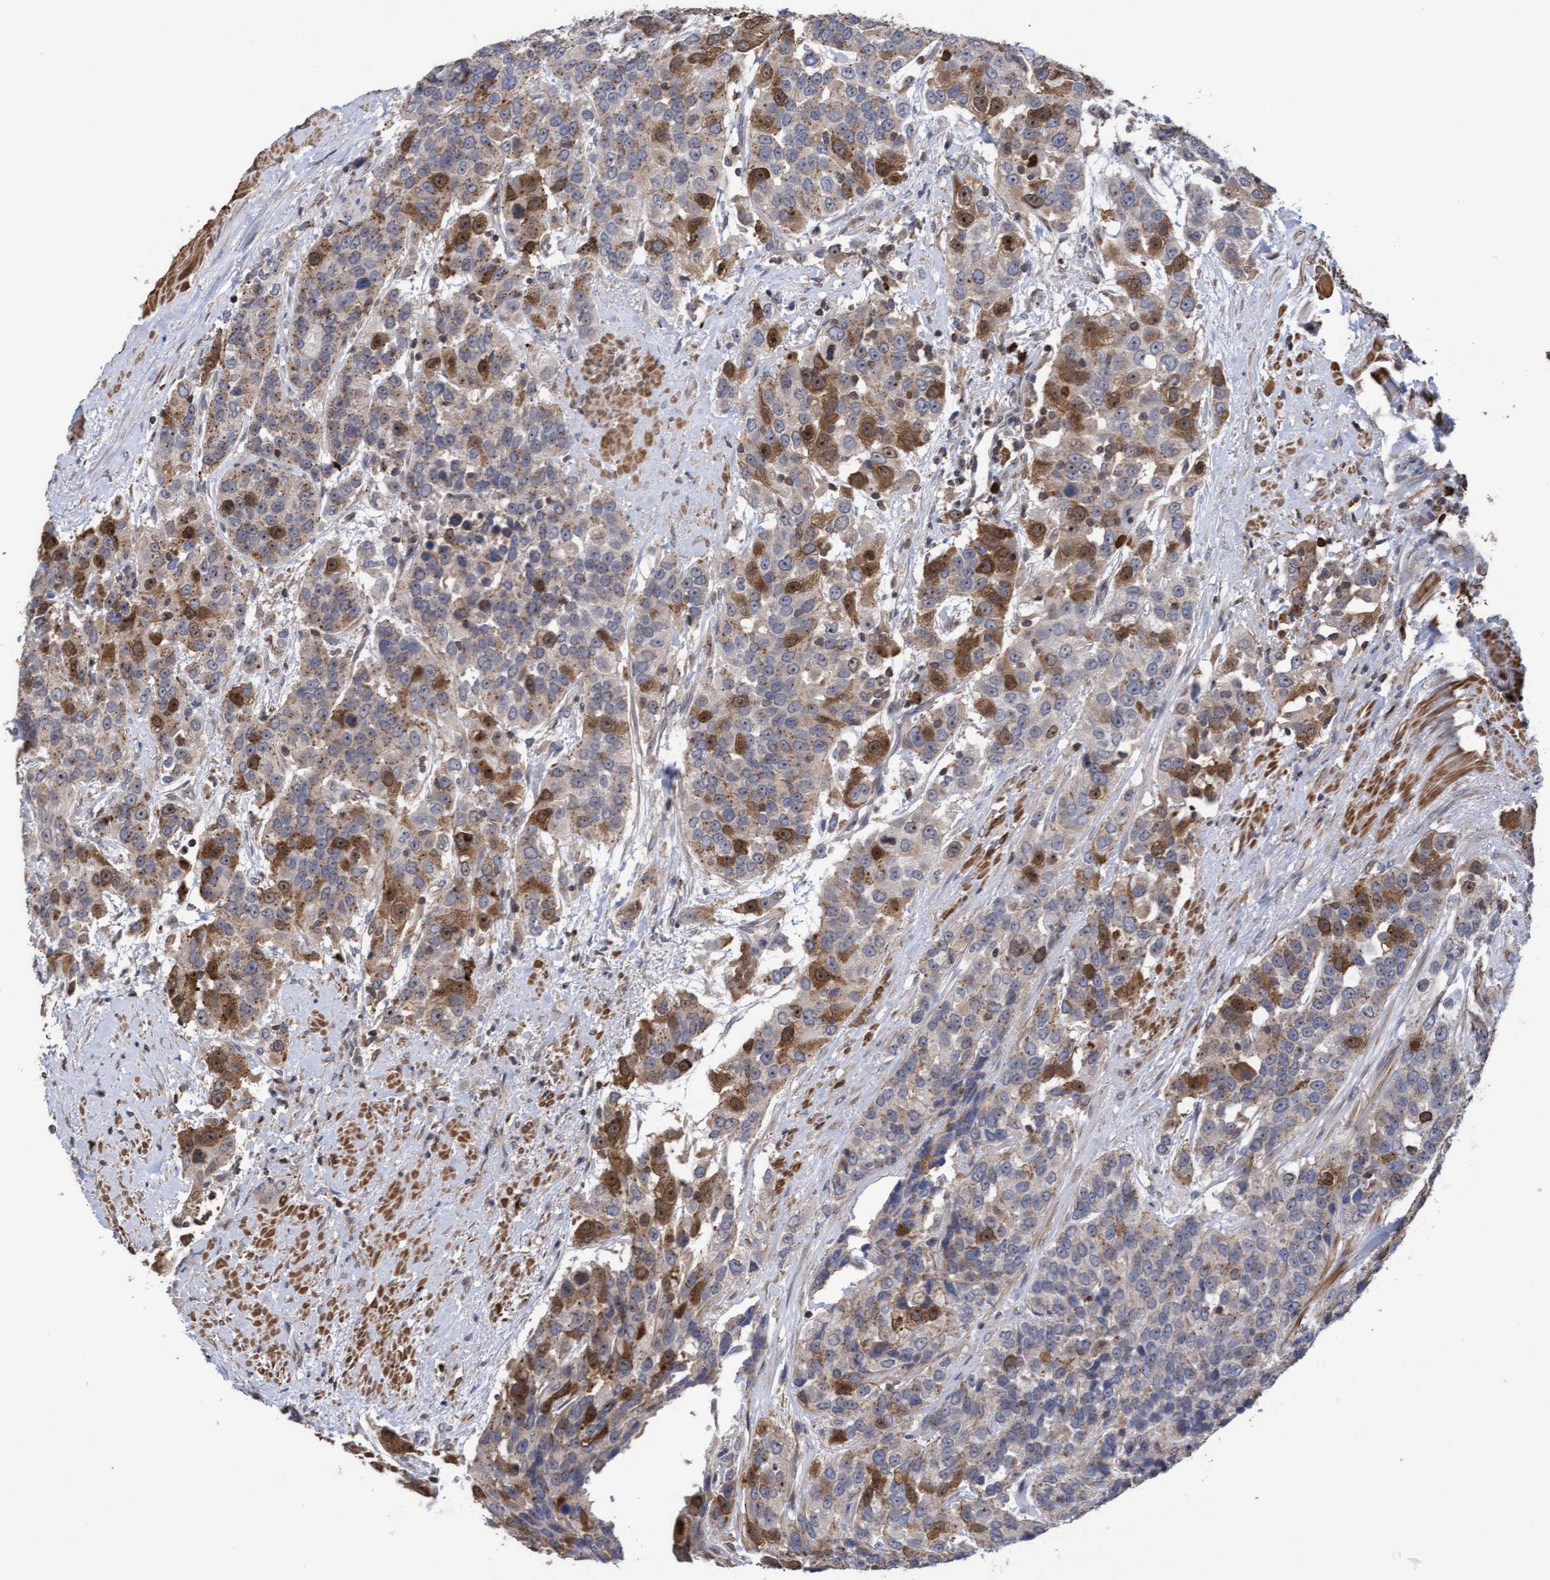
{"staining": {"intensity": "moderate", "quantity": "25%-75%", "location": "cytoplasmic/membranous,nuclear"}, "tissue": "urothelial cancer", "cell_type": "Tumor cells", "image_type": "cancer", "snomed": [{"axis": "morphology", "description": "Urothelial carcinoma, High grade"}, {"axis": "topography", "description": "Urinary bladder"}], "caption": "Protein expression analysis of urothelial cancer displays moderate cytoplasmic/membranous and nuclear staining in approximately 25%-75% of tumor cells.", "gene": "SLBP", "patient": {"sex": "female", "age": 80}}